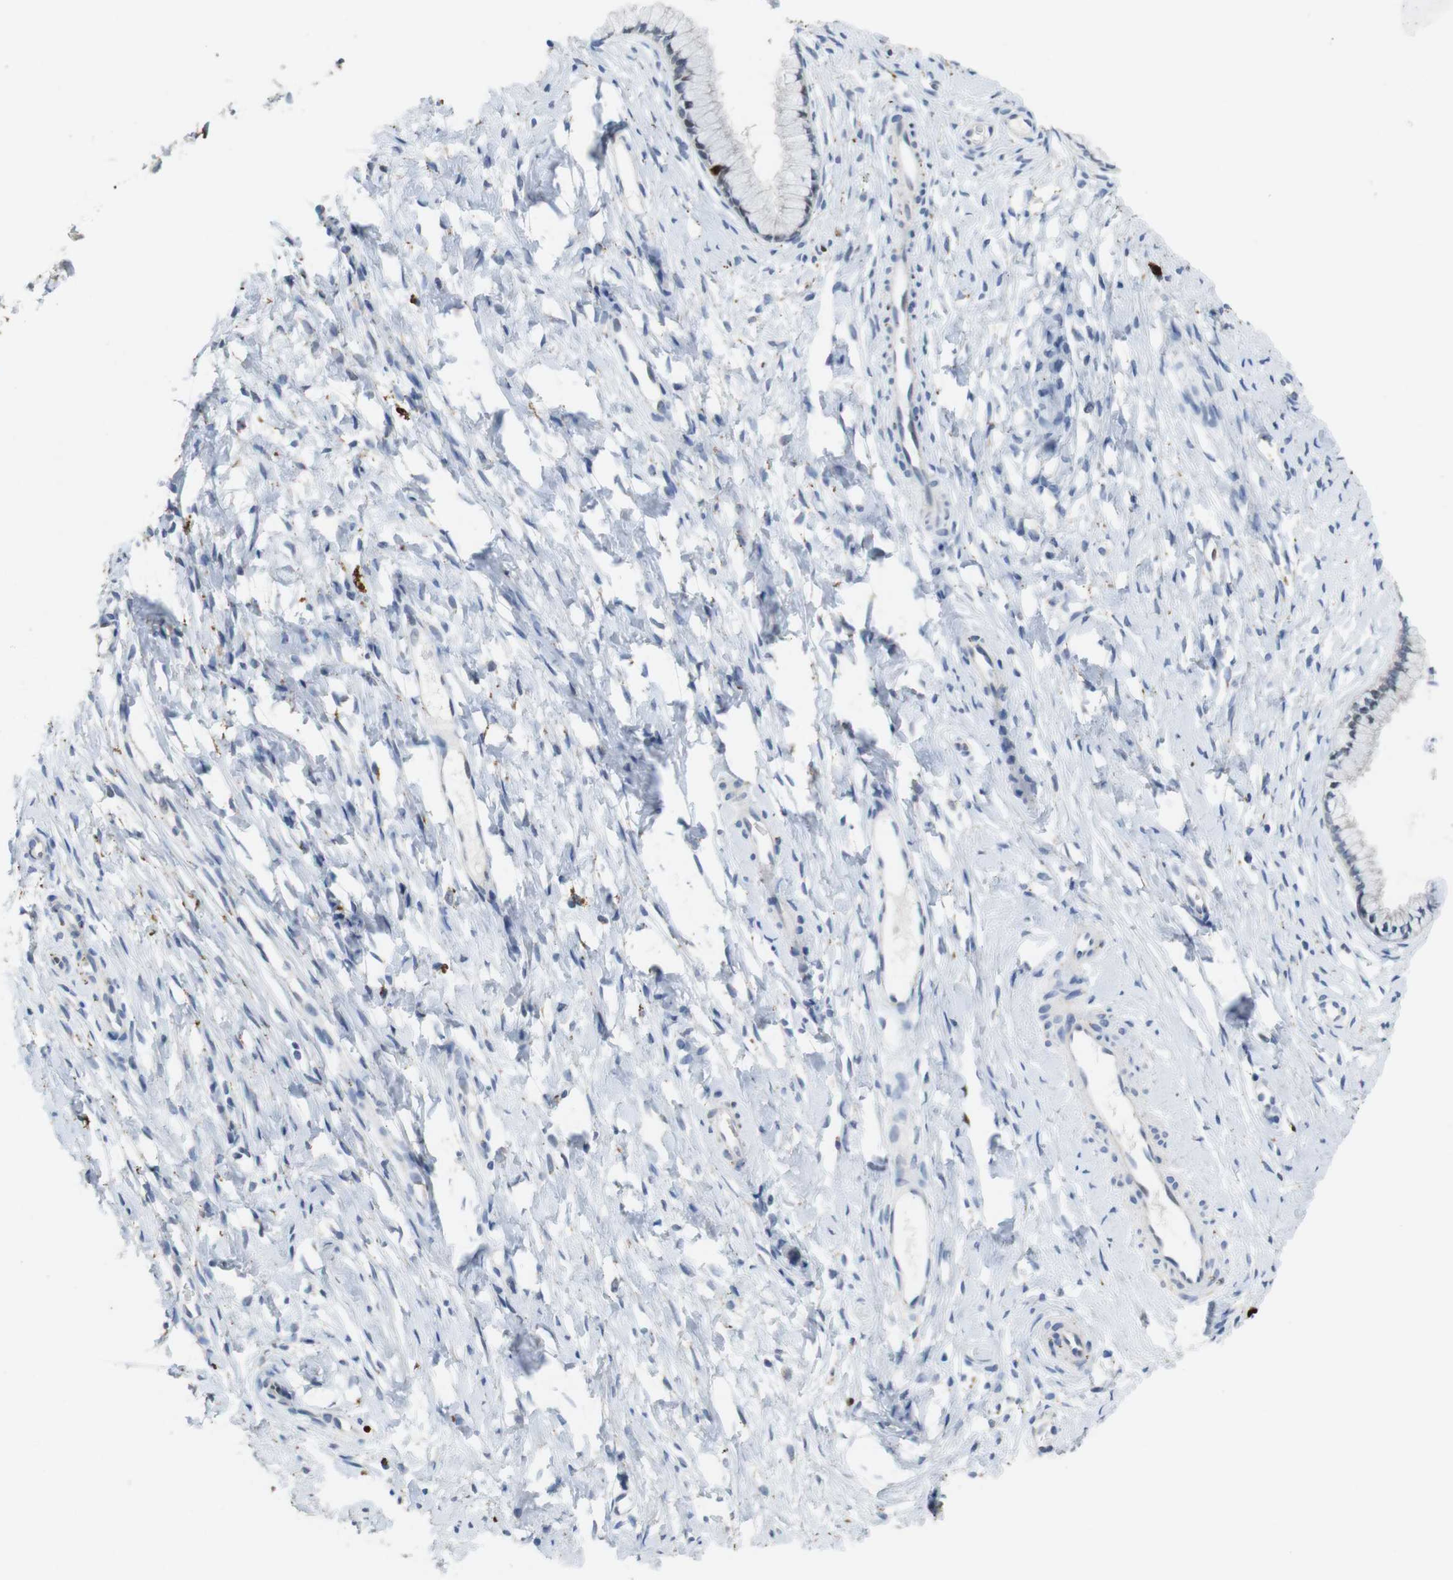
{"staining": {"intensity": "strong", "quantity": "<25%", "location": "nuclear"}, "tissue": "cervix", "cell_type": "Glandular cells", "image_type": "normal", "snomed": [{"axis": "morphology", "description": "Normal tissue, NOS"}, {"axis": "topography", "description": "Cervix"}], "caption": "Protein analysis of unremarkable cervix shows strong nuclear staining in approximately <25% of glandular cells. (DAB (3,3'-diaminobenzidine) IHC with brightfield microscopy, high magnification).", "gene": "KPNA2", "patient": {"sex": "female", "age": 65}}